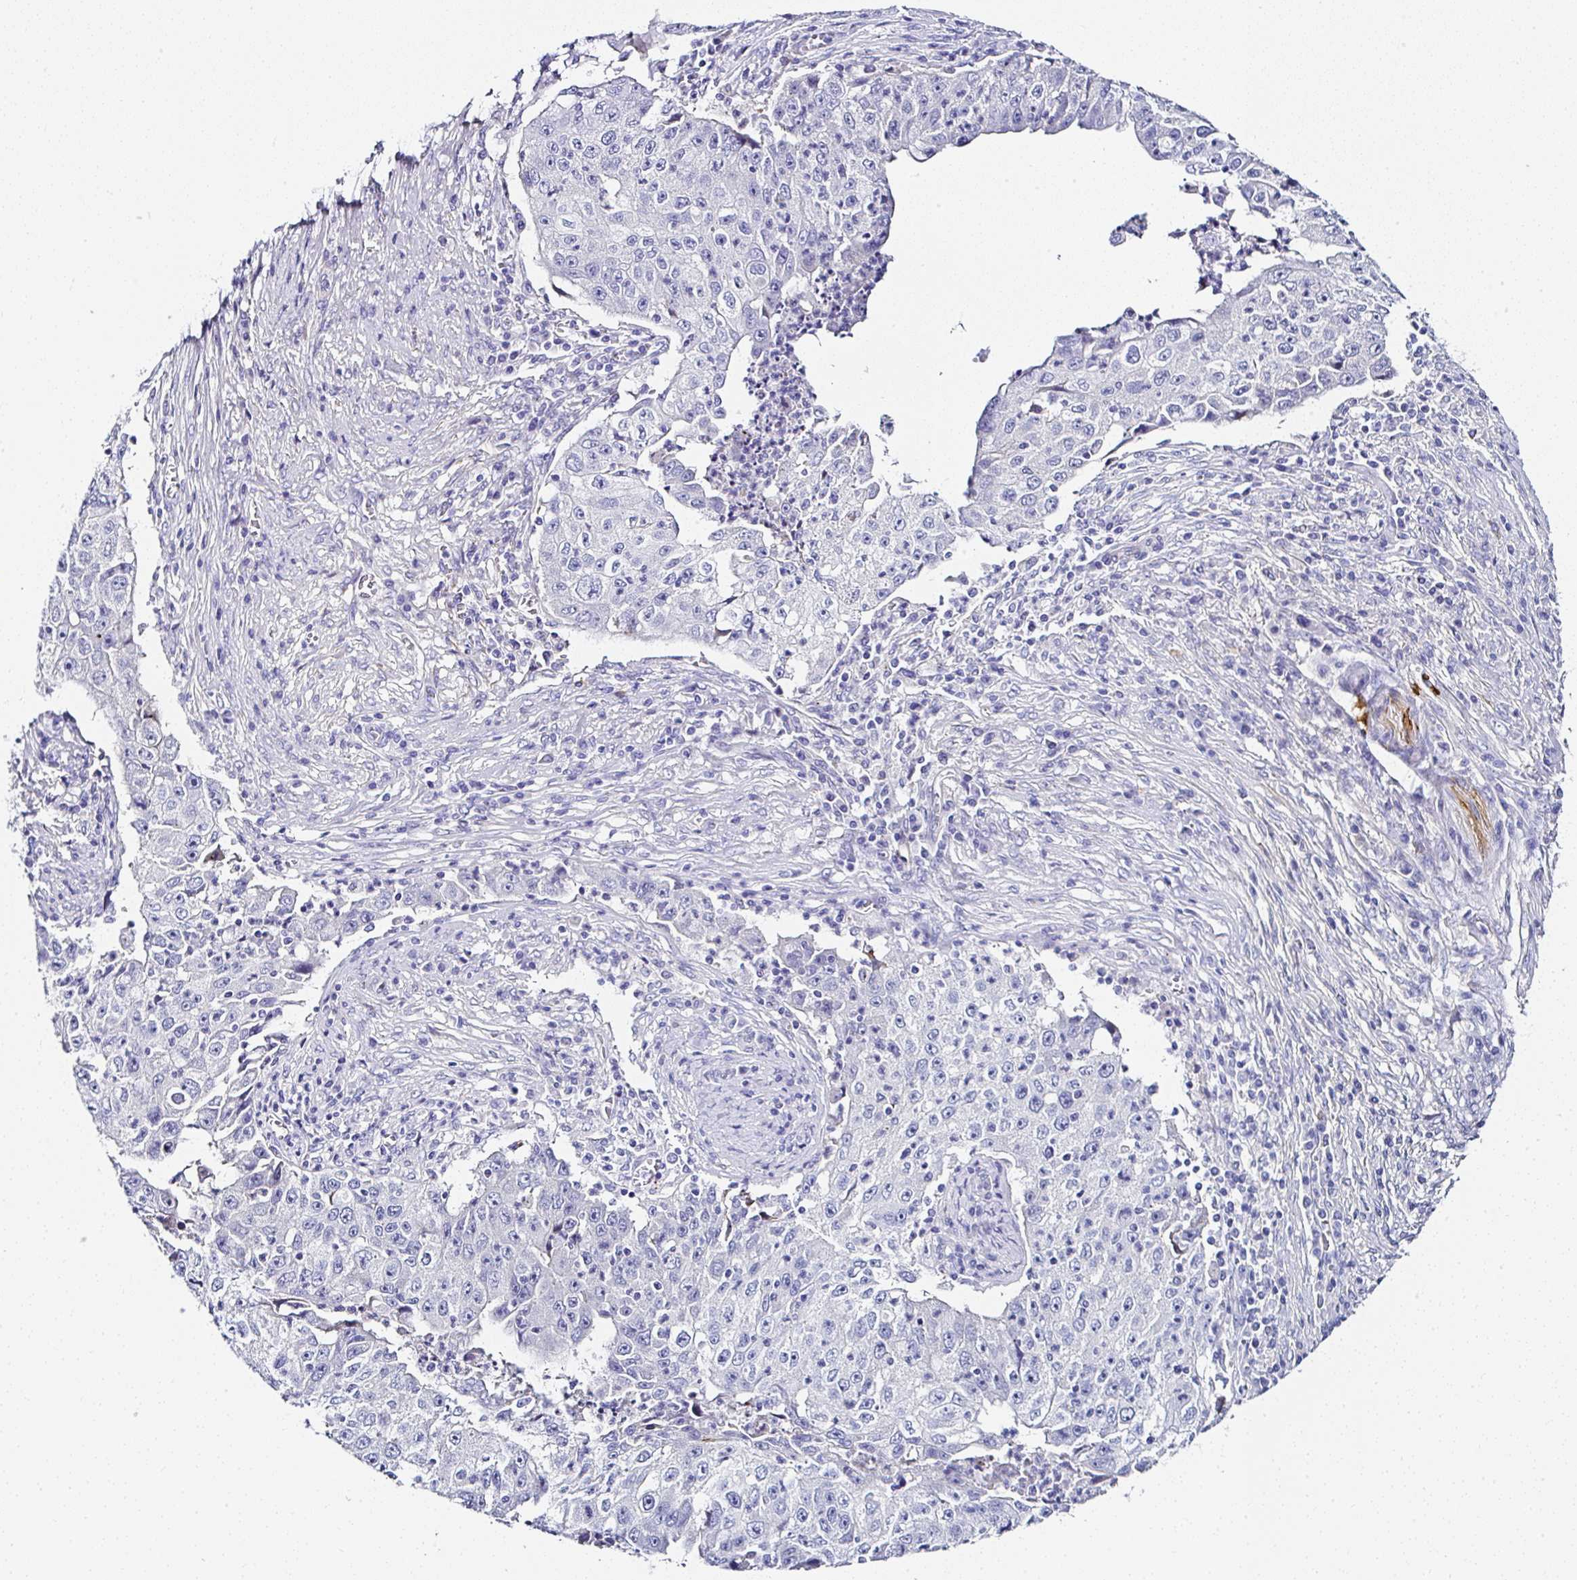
{"staining": {"intensity": "negative", "quantity": "none", "location": "none"}, "tissue": "lung cancer", "cell_type": "Tumor cells", "image_type": "cancer", "snomed": [{"axis": "morphology", "description": "Squamous cell carcinoma, NOS"}, {"axis": "topography", "description": "Lung"}], "caption": "Immunohistochemistry (IHC) histopathology image of neoplastic tissue: lung cancer stained with DAB (3,3'-diaminobenzidine) displays no significant protein staining in tumor cells.", "gene": "PPFIA4", "patient": {"sex": "male", "age": 64}}